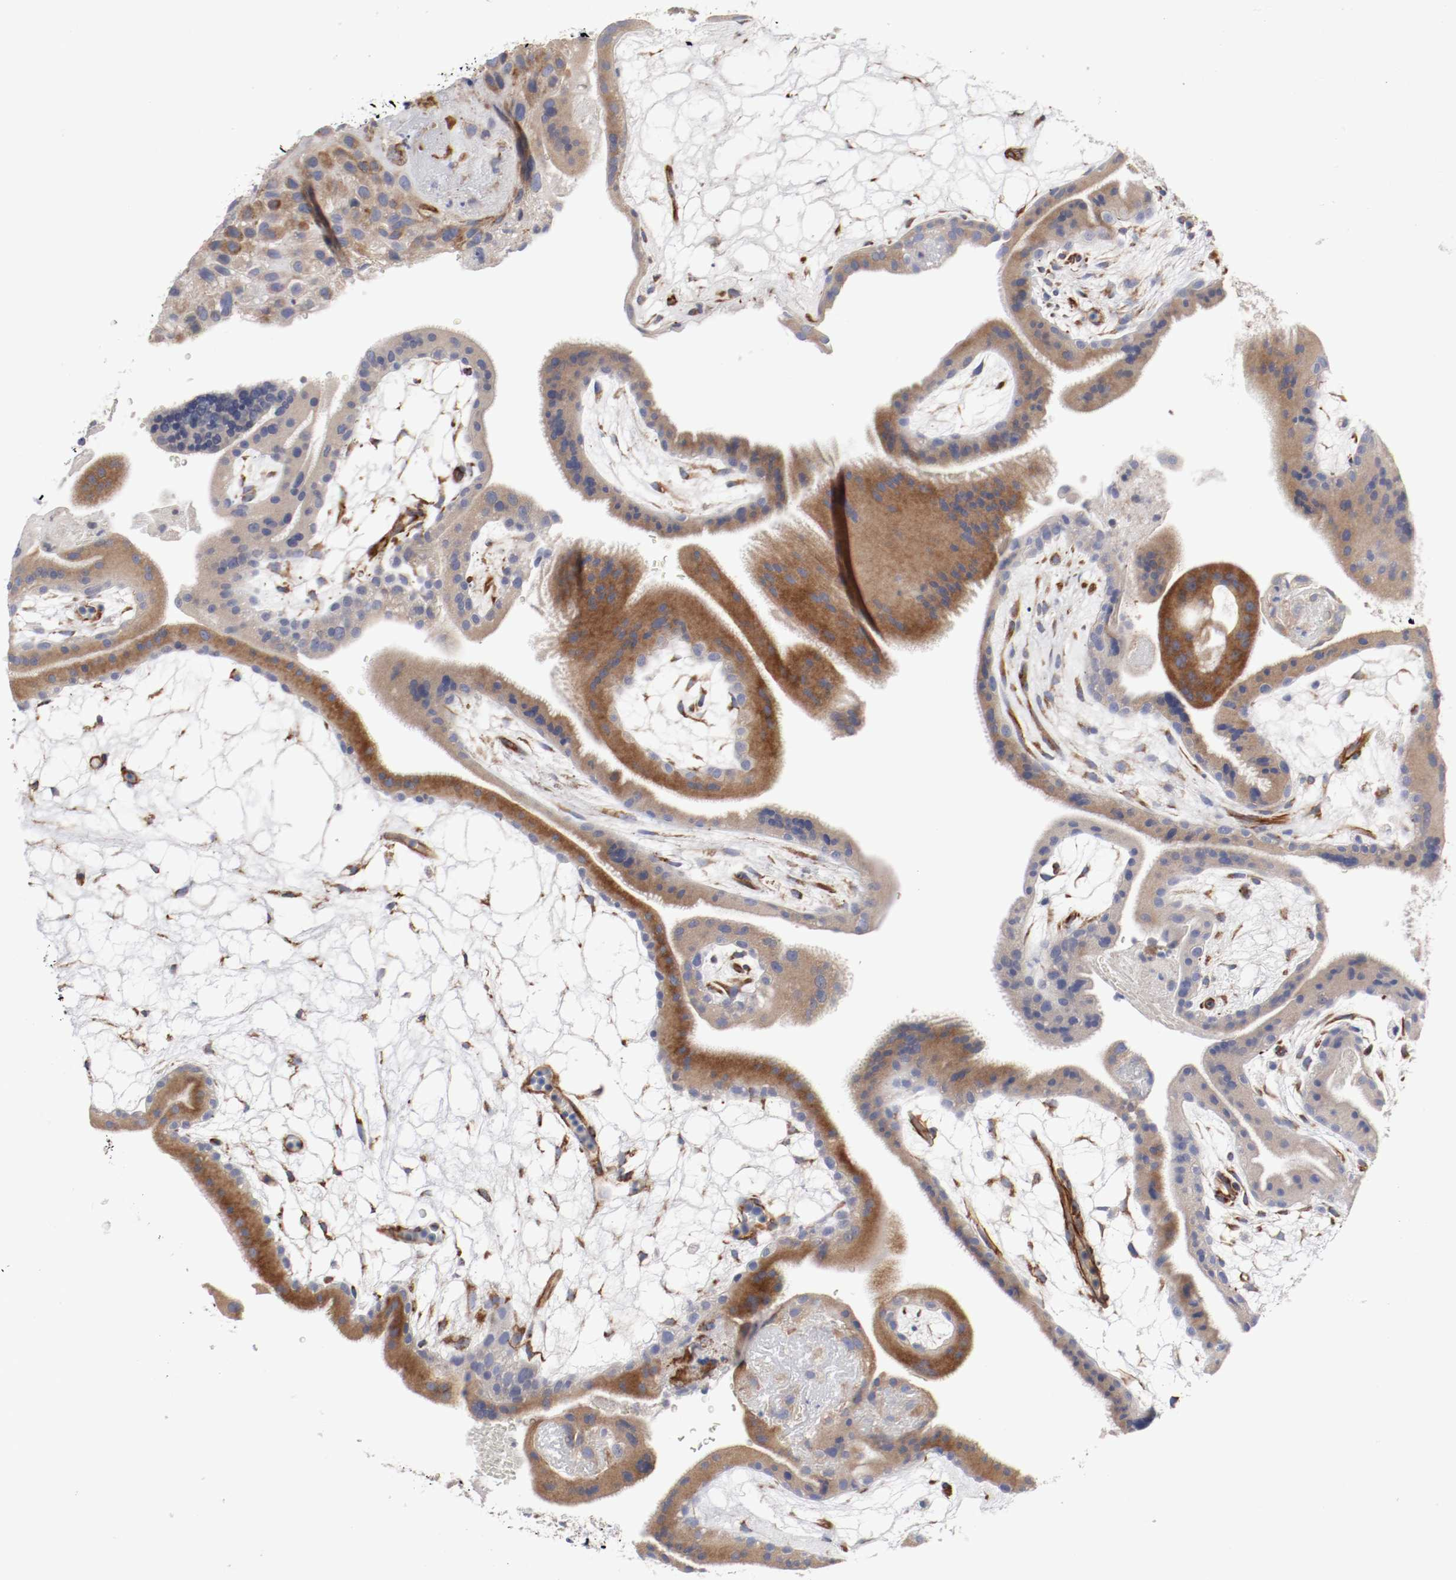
{"staining": {"intensity": "moderate", "quantity": ">75%", "location": "cytoplasmic/membranous"}, "tissue": "placenta", "cell_type": "Decidual cells", "image_type": "normal", "snomed": [{"axis": "morphology", "description": "Normal tissue, NOS"}, {"axis": "topography", "description": "Placenta"}], "caption": "Immunohistochemical staining of benign human placenta displays medium levels of moderate cytoplasmic/membranous staining in about >75% of decidual cells.", "gene": "GIT1", "patient": {"sex": "female", "age": 19}}